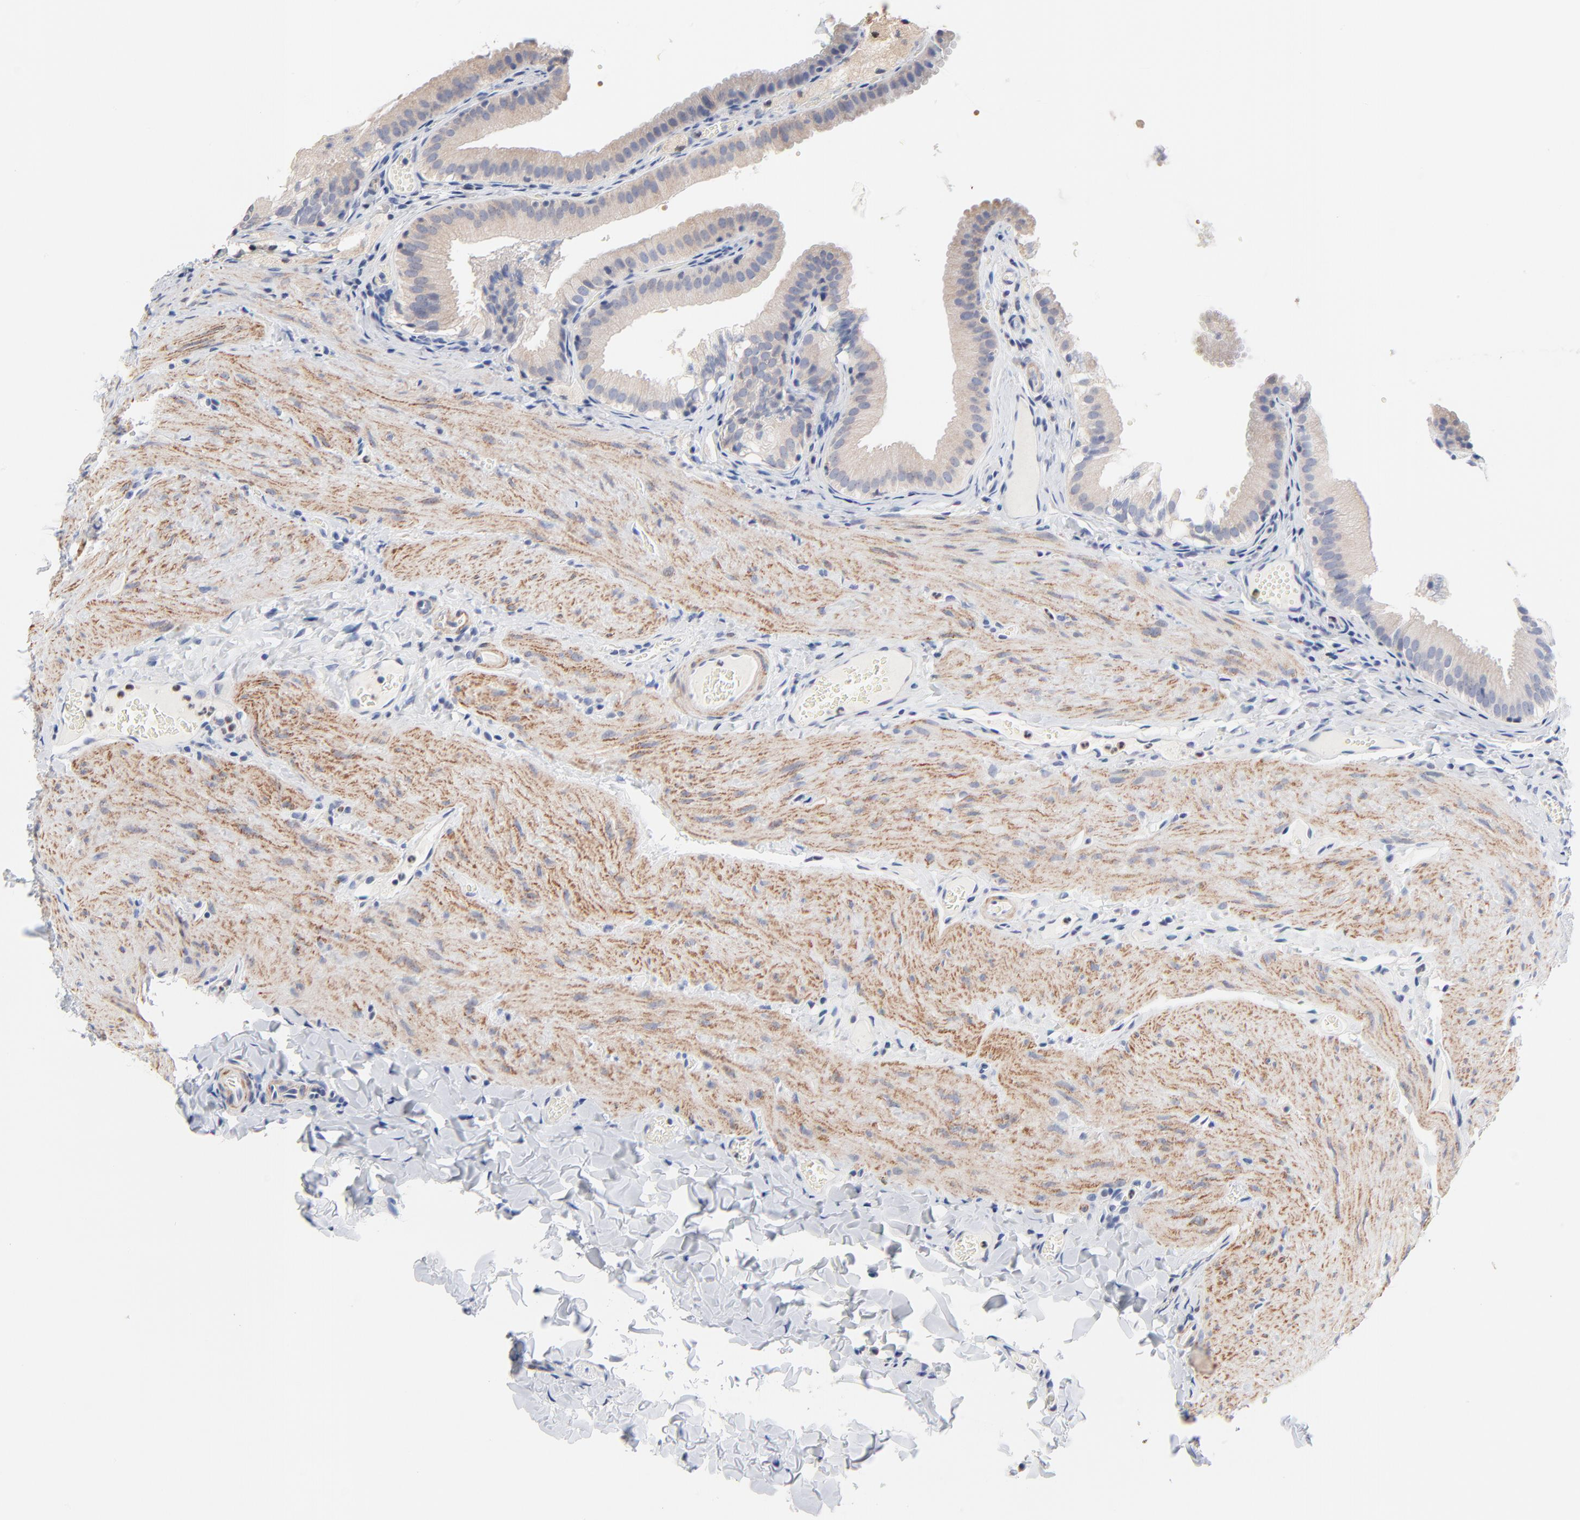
{"staining": {"intensity": "weak", "quantity": ">75%", "location": "cytoplasmic/membranous"}, "tissue": "gallbladder", "cell_type": "Glandular cells", "image_type": "normal", "snomed": [{"axis": "morphology", "description": "Normal tissue, NOS"}, {"axis": "topography", "description": "Gallbladder"}], "caption": "Glandular cells show low levels of weak cytoplasmic/membranous positivity in approximately >75% of cells in normal gallbladder.", "gene": "AADAC", "patient": {"sex": "female", "age": 24}}